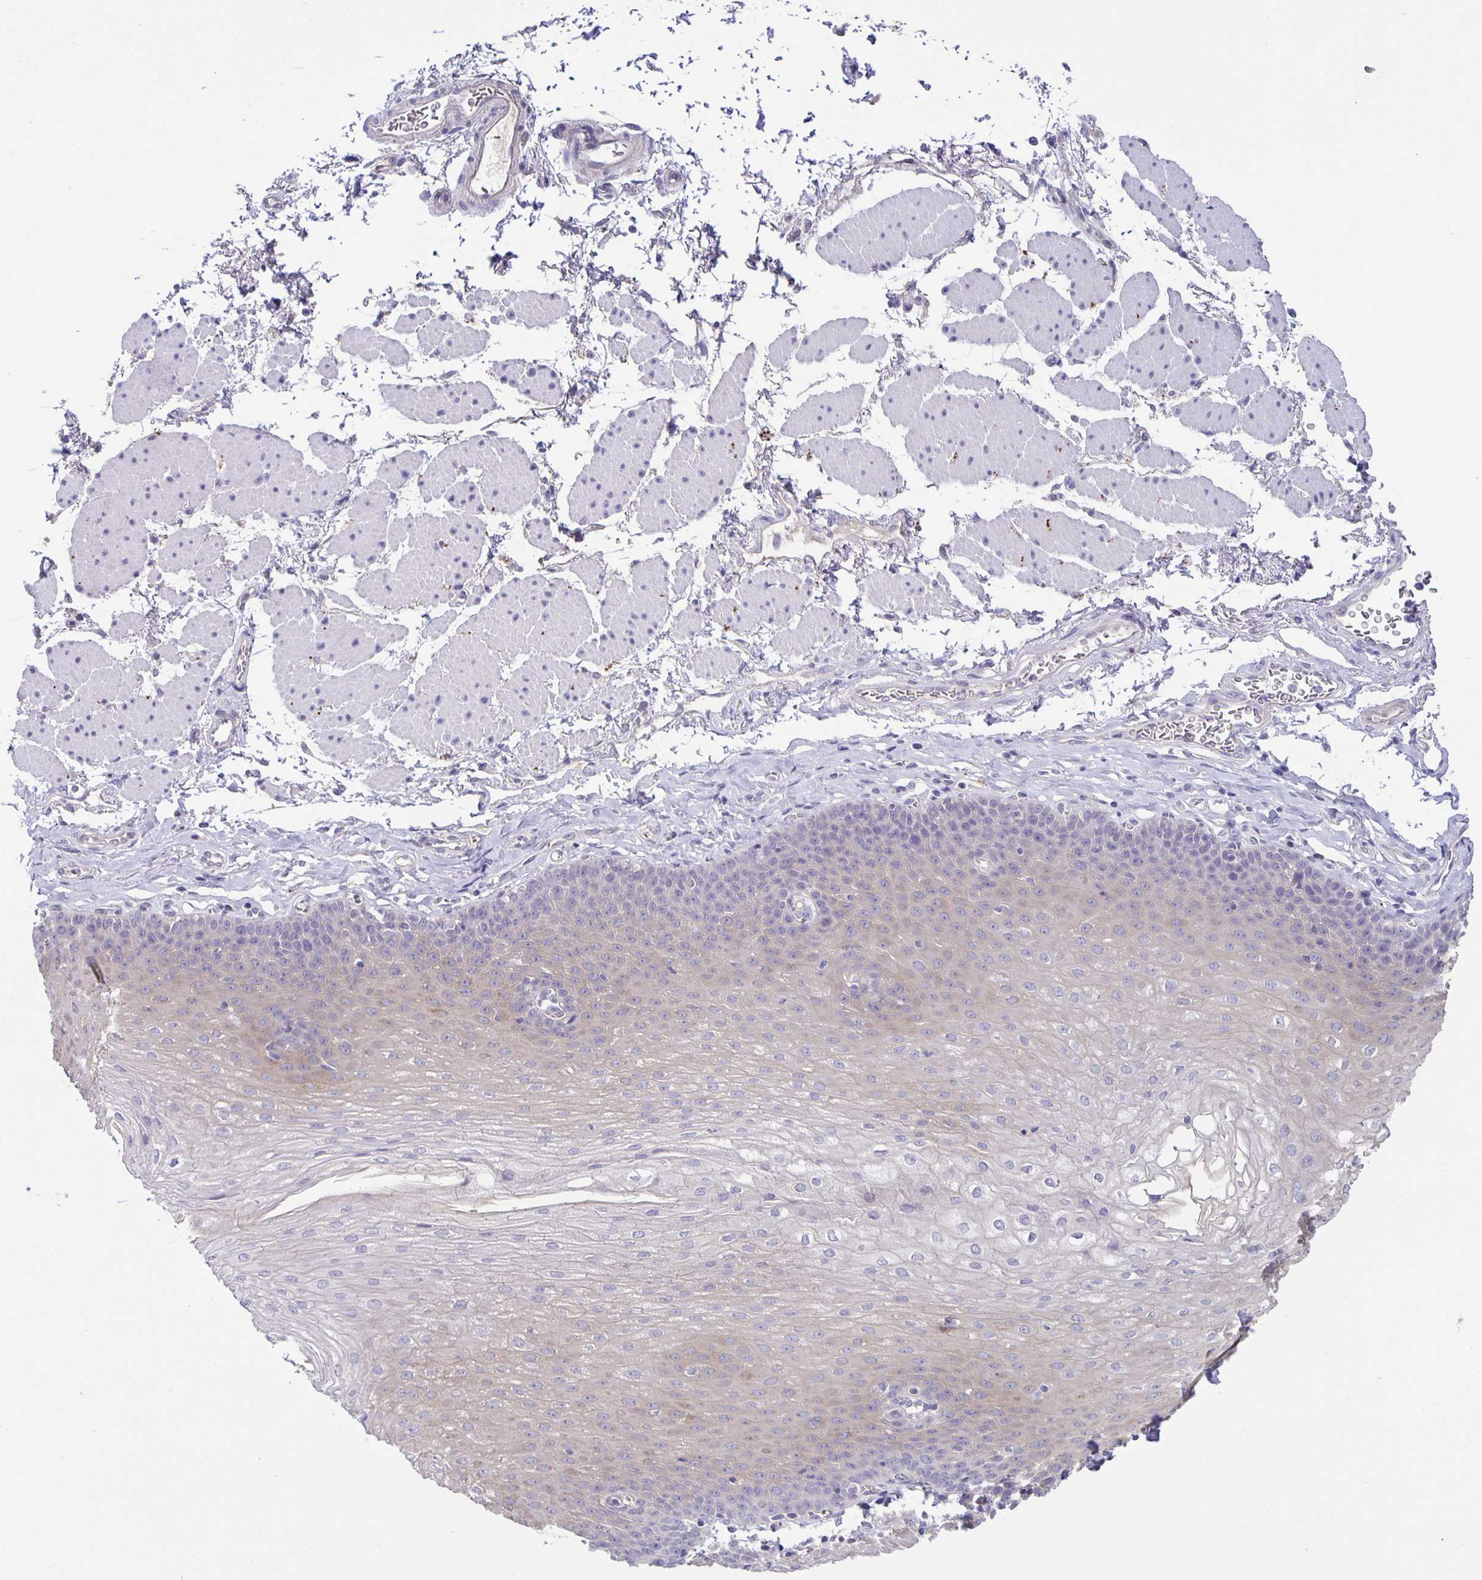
{"staining": {"intensity": "negative", "quantity": "none", "location": "none"}, "tissue": "esophagus", "cell_type": "Squamous epithelial cells", "image_type": "normal", "snomed": [{"axis": "morphology", "description": "Normal tissue, NOS"}, {"axis": "topography", "description": "Esophagus"}], "caption": "Squamous epithelial cells show no significant expression in unremarkable esophagus.", "gene": "PTPN3", "patient": {"sex": "female", "age": 81}}